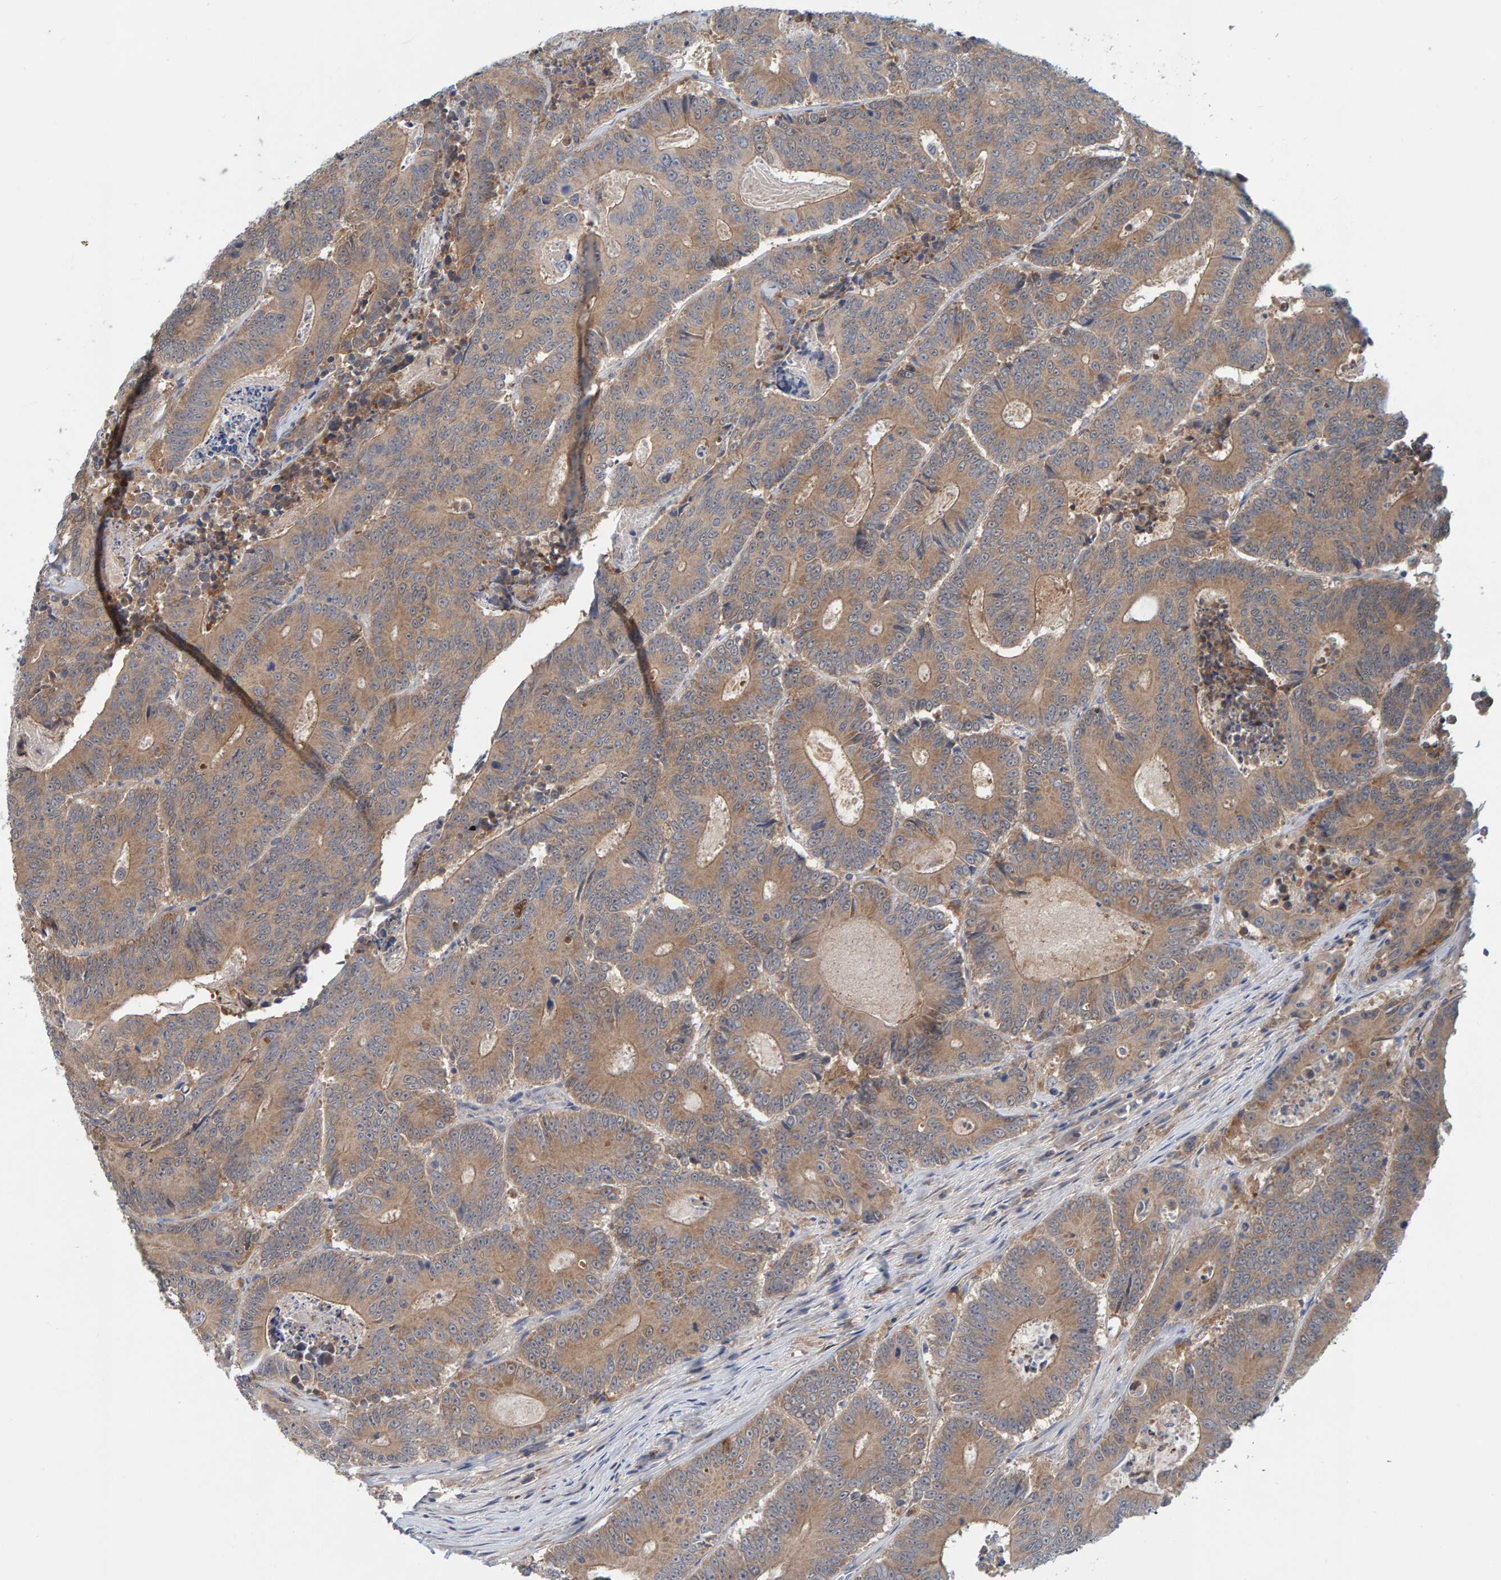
{"staining": {"intensity": "weak", "quantity": ">75%", "location": "cytoplasmic/membranous"}, "tissue": "colorectal cancer", "cell_type": "Tumor cells", "image_type": "cancer", "snomed": [{"axis": "morphology", "description": "Adenocarcinoma, NOS"}, {"axis": "topography", "description": "Colon"}], "caption": "Brown immunohistochemical staining in adenocarcinoma (colorectal) shows weak cytoplasmic/membranous expression in approximately >75% of tumor cells.", "gene": "TATDN1", "patient": {"sex": "male", "age": 83}}